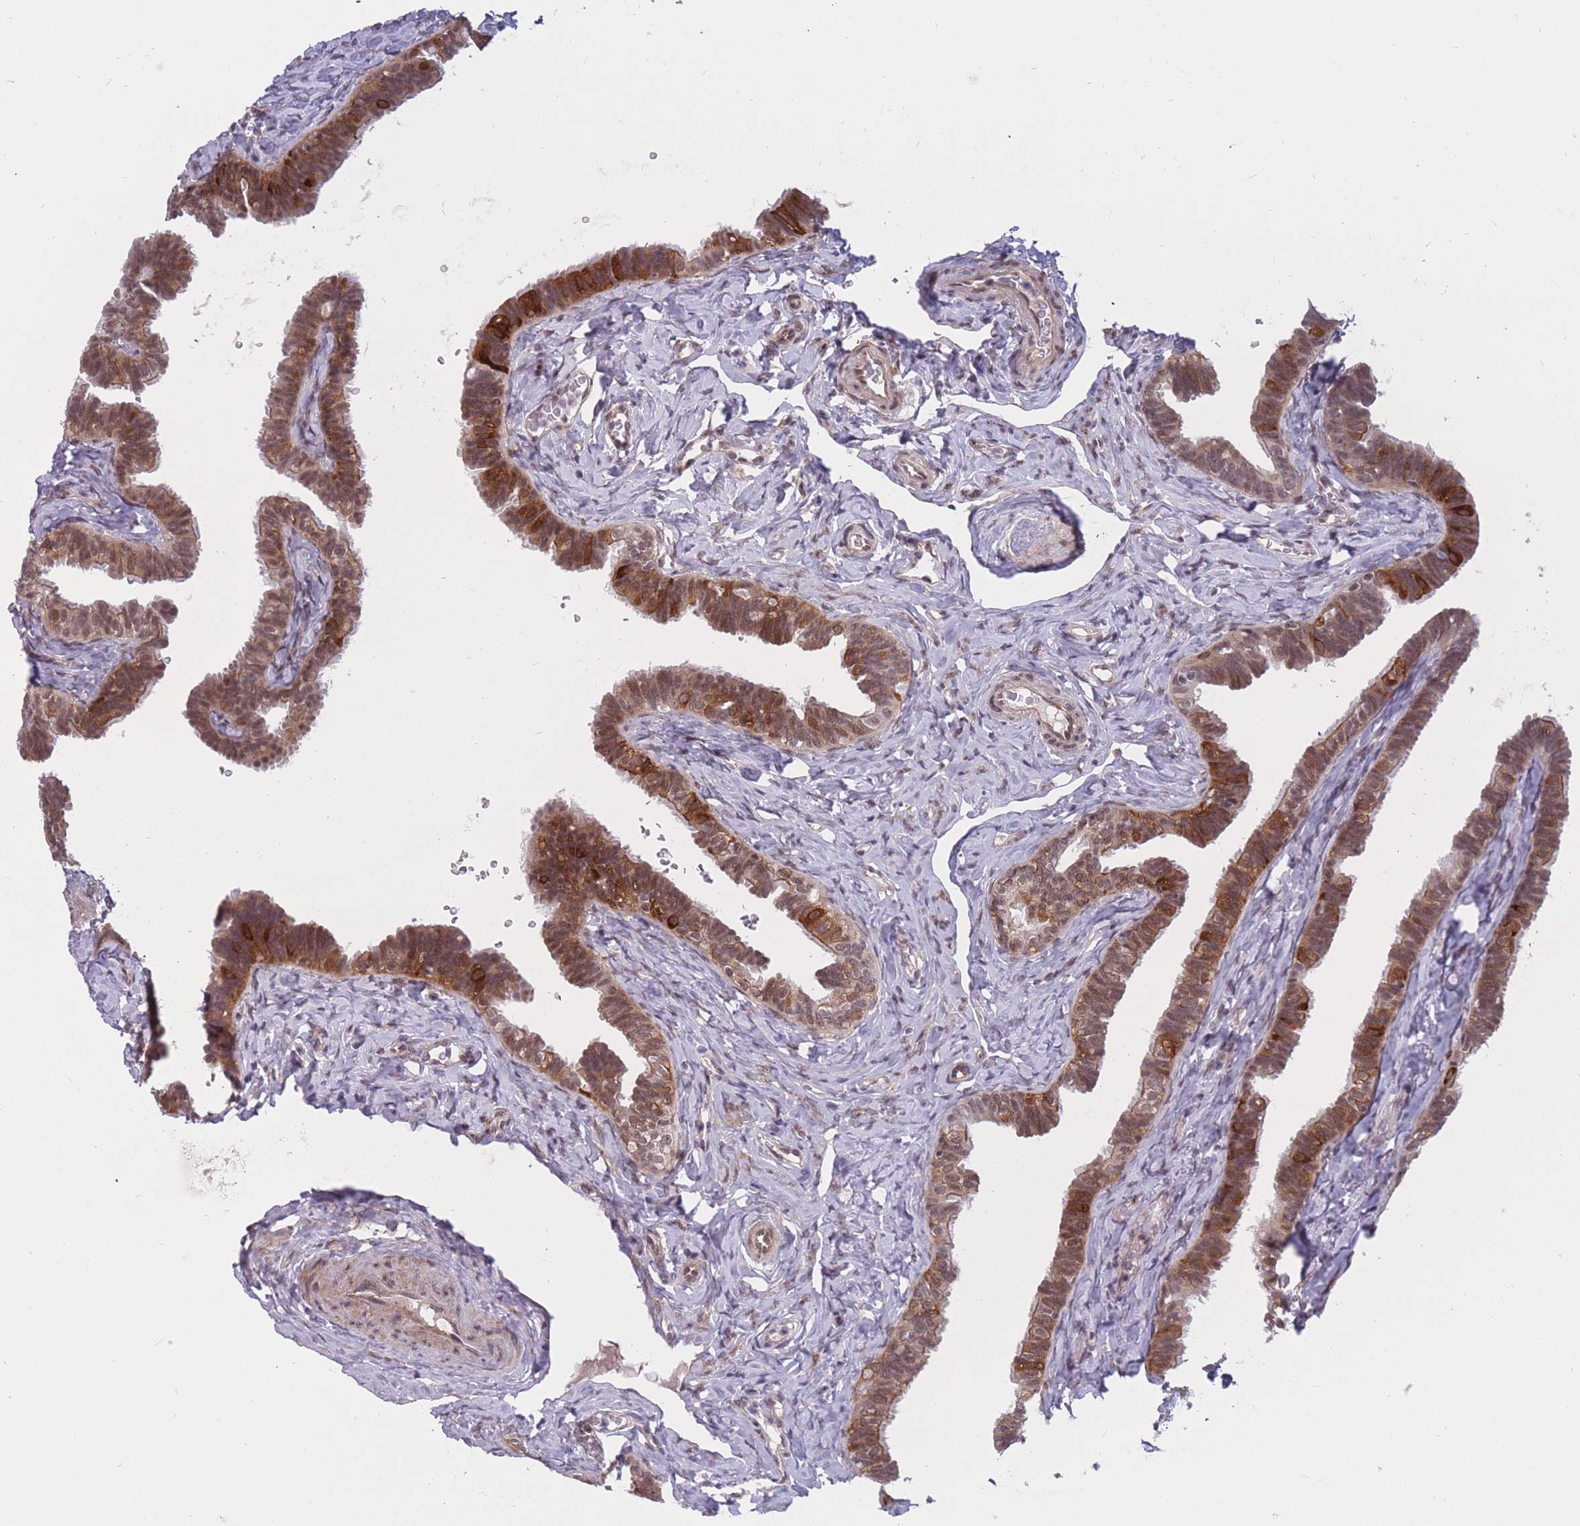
{"staining": {"intensity": "moderate", "quantity": "25%-75%", "location": "cytoplasmic/membranous,nuclear"}, "tissue": "fallopian tube", "cell_type": "Glandular cells", "image_type": "normal", "snomed": [{"axis": "morphology", "description": "Normal tissue, NOS"}, {"axis": "topography", "description": "Fallopian tube"}], "caption": "High-magnification brightfield microscopy of benign fallopian tube stained with DAB (3,3'-diaminobenzidine) (brown) and counterstained with hematoxylin (blue). glandular cells exhibit moderate cytoplasmic/membranous,nuclear staining is identified in about25%-75% of cells.", "gene": "BCL9L", "patient": {"sex": "female", "age": 39}}